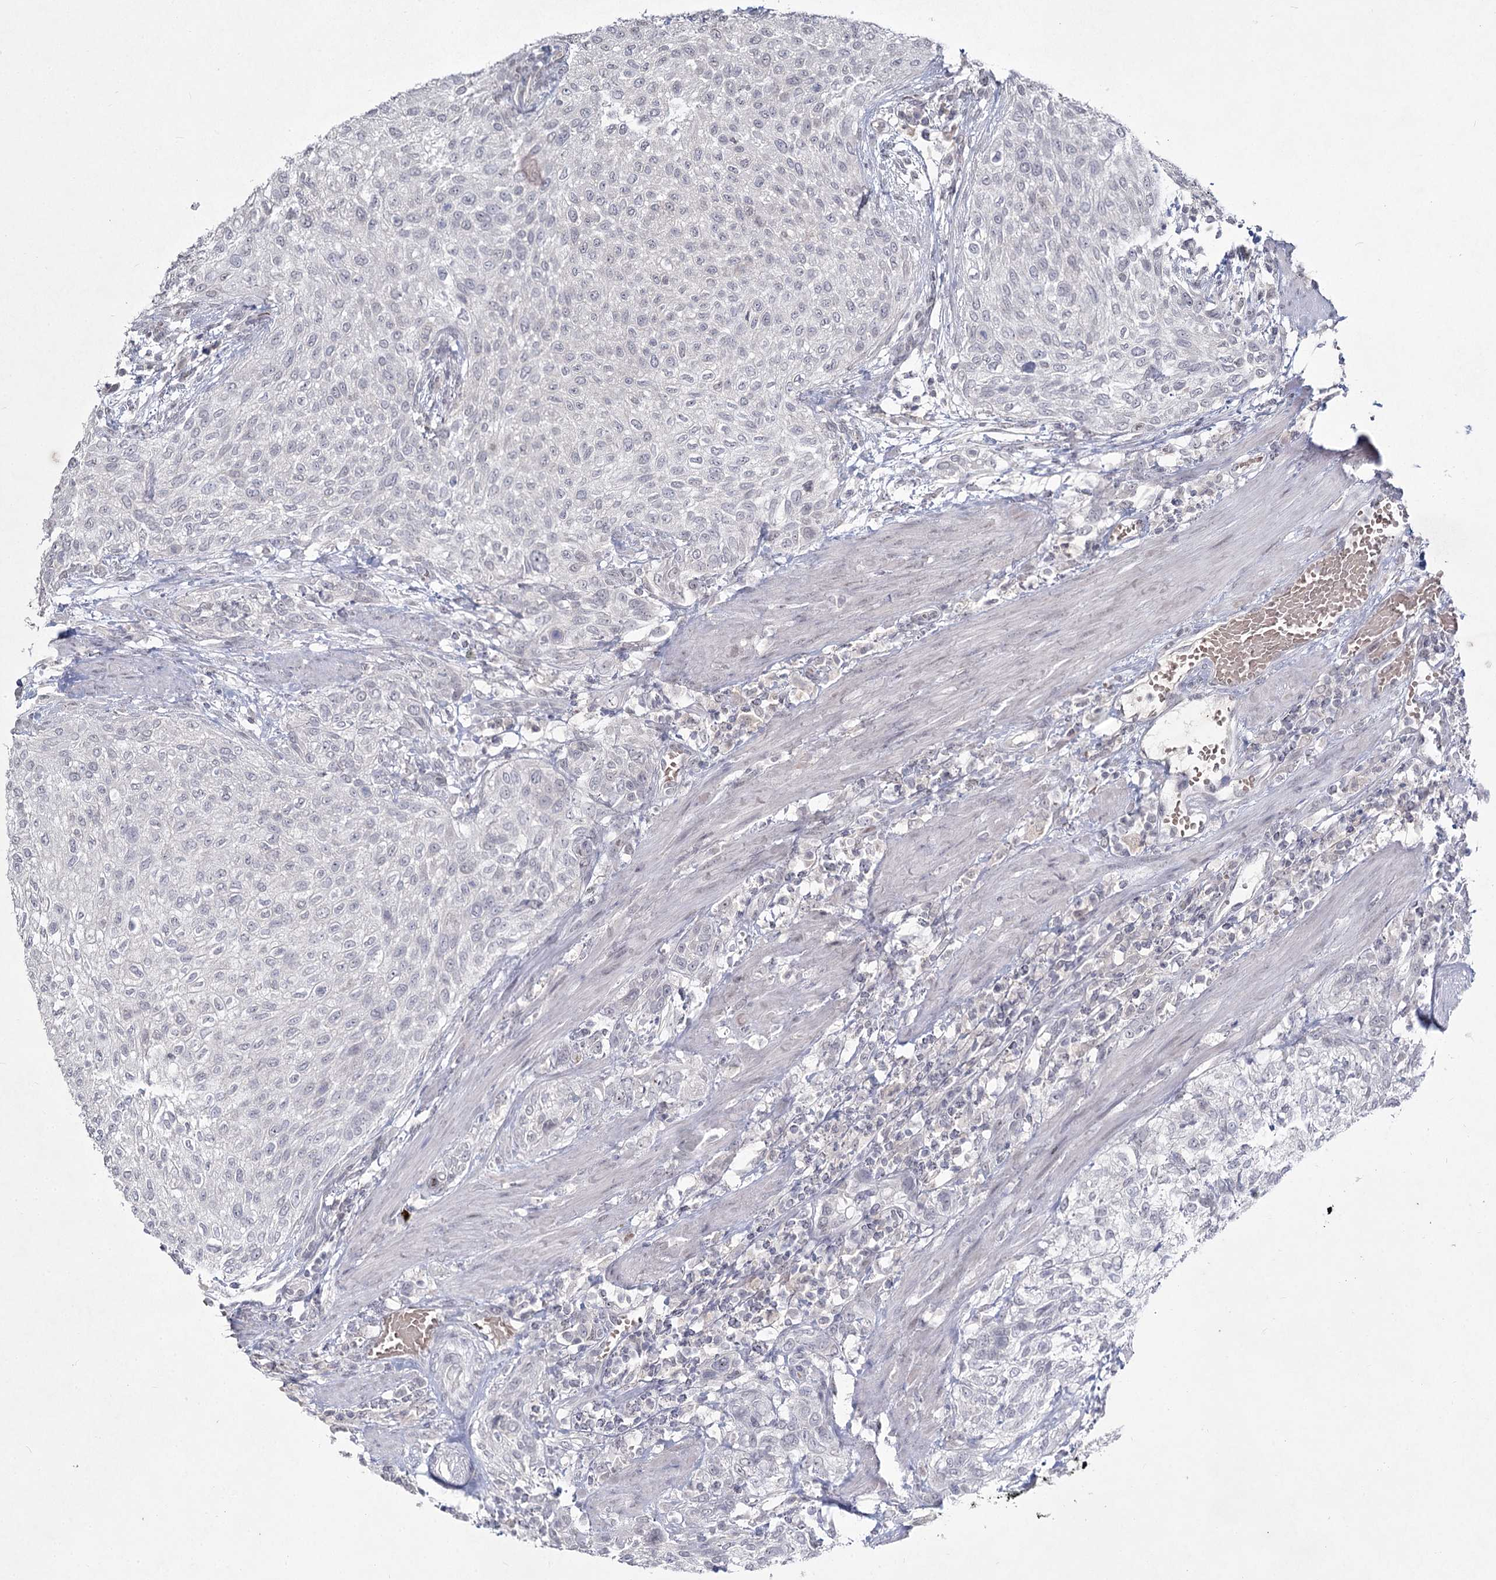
{"staining": {"intensity": "negative", "quantity": "none", "location": "none"}, "tissue": "urothelial cancer", "cell_type": "Tumor cells", "image_type": "cancer", "snomed": [{"axis": "morphology", "description": "Urothelial carcinoma, High grade"}, {"axis": "topography", "description": "Urinary bladder"}], "caption": "Immunohistochemical staining of urothelial carcinoma (high-grade) shows no significant staining in tumor cells.", "gene": "LY6G5C", "patient": {"sex": "male", "age": 35}}